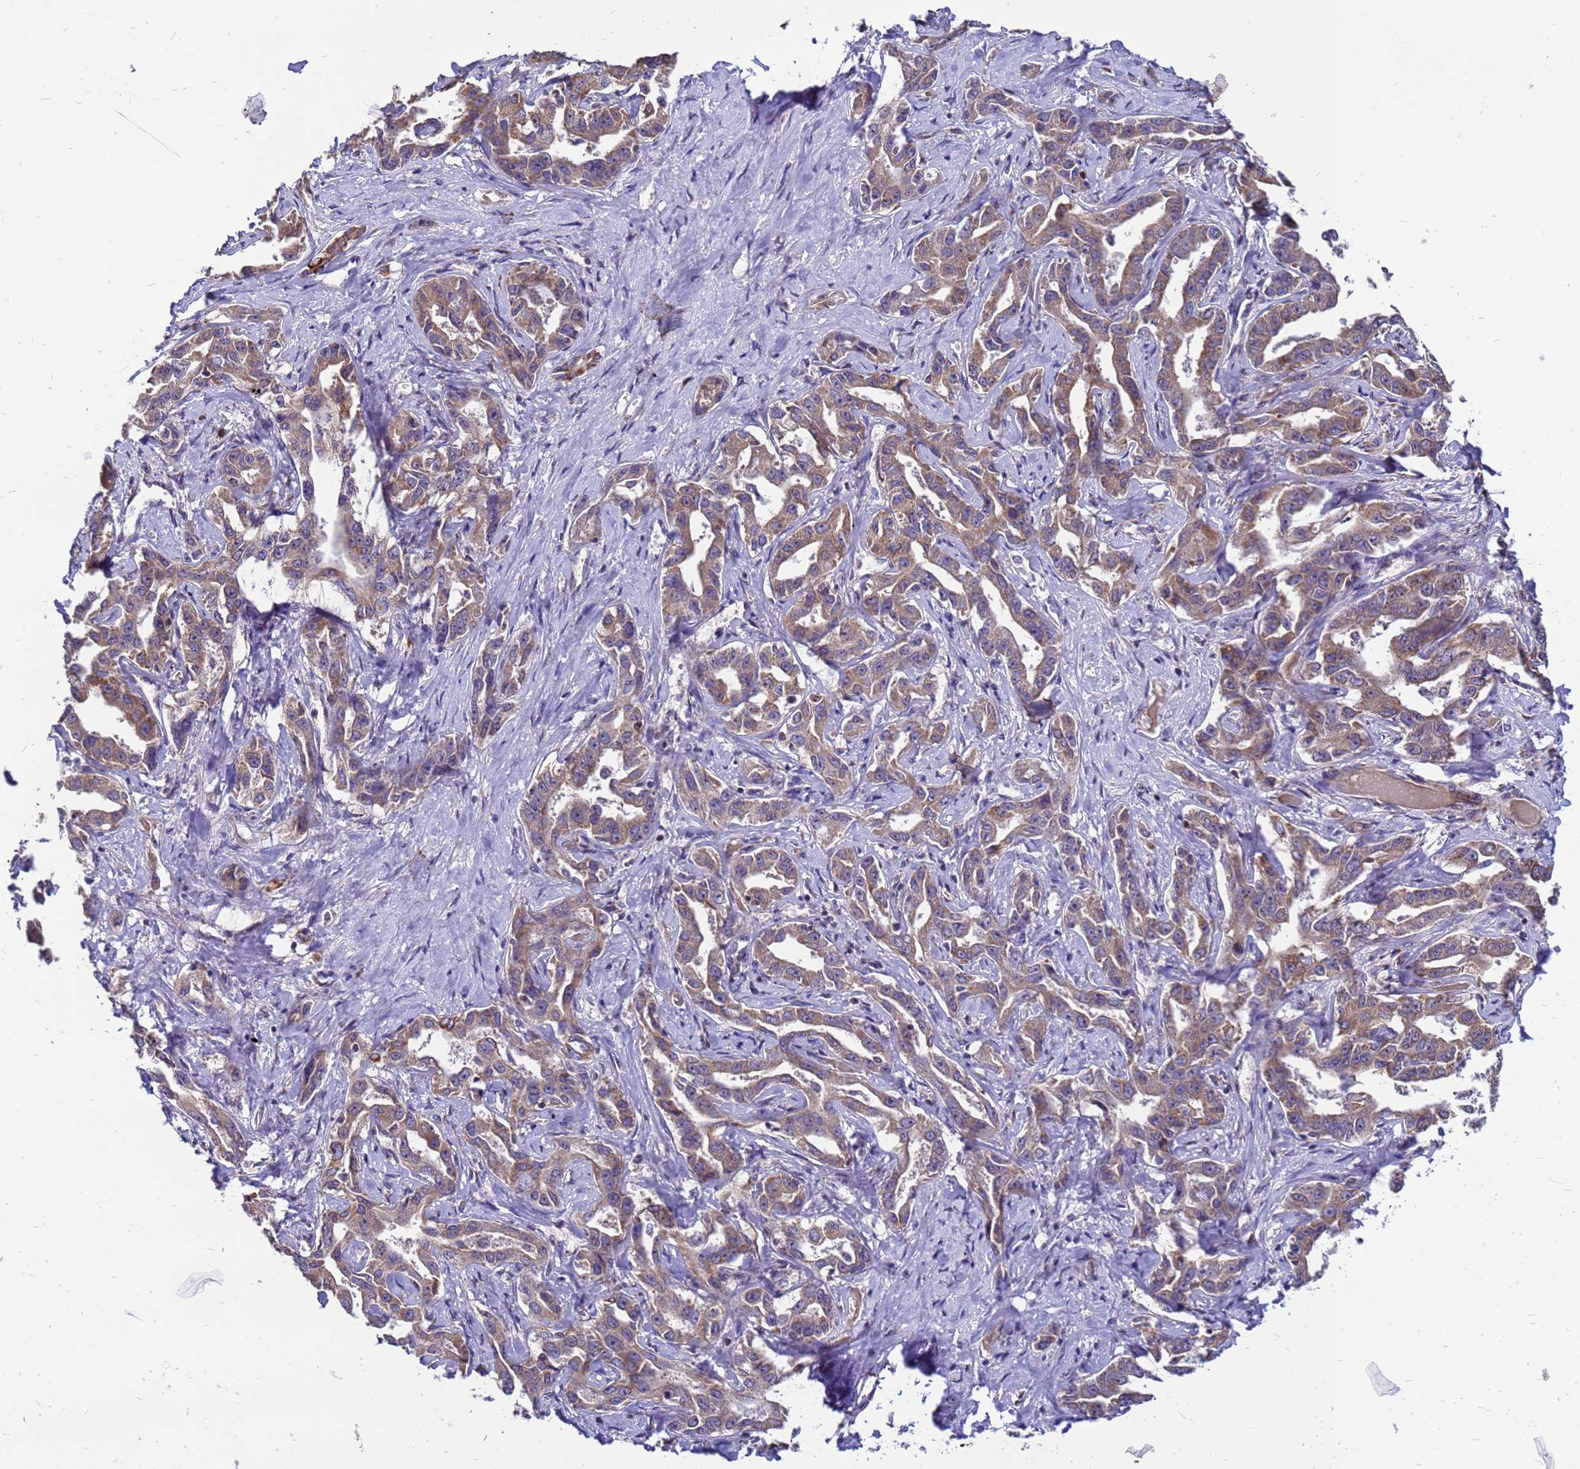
{"staining": {"intensity": "moderate", "quantity": "25%-75%", "location": "cytoplasmic/membranous"}, "tissue": "liver cancer", "cell_type": "Tumor cells", "image_type": "cancer", "snomed": [{"axis": "morphology", "description": "Cholangiocarcinoma"}, {"axis": "topography", "description": "Liver"}], "caption": "Immunohistochemical staining of human liver cholangiocarcinoma demonstrates medium levels of moderate cytoplasmic/membranous staining in approximately 25%-75% of tumor cells.", "gene": "CMC4", "patient": {"sex": "male", "age": 59}}